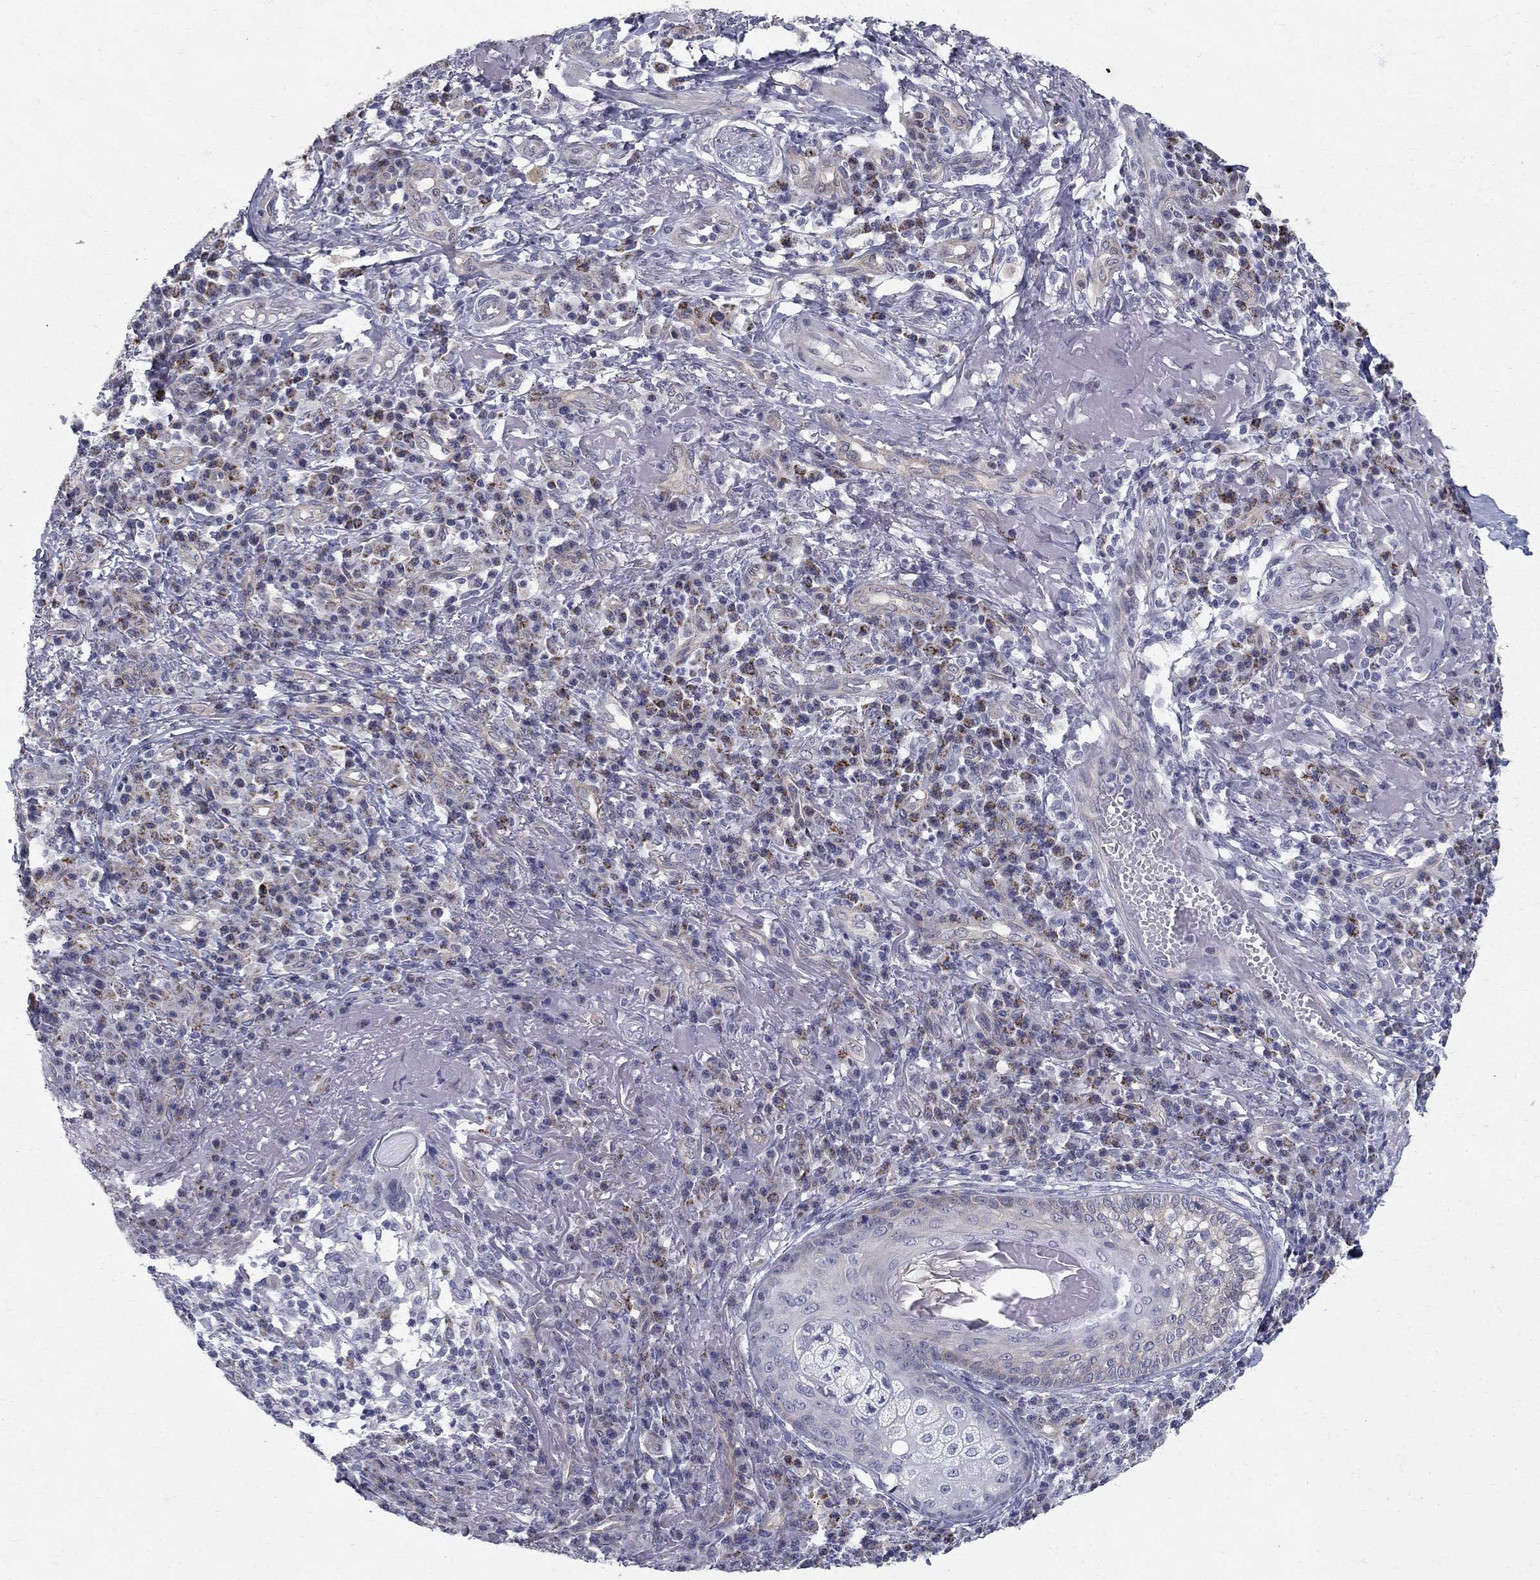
{"staining": {"intensity": "moderate", "quantity": "<25%", "location": "cytoplasmic/membranous"}, "tissue": "skin cancer", "cell_type": "Tumor cells", "image_type": "cancer", "snomed": [{"axis": "morphology", "description": "Squamous cell carcinoma, NOS"}, {"axis": "topography", "description": "Skin"}], "caption": "DAB immunohistochemical staining of skin cancer (squamous cell carcinoma) exhibits moderate cytoplasmic/membranous protein positivity in about <25% of tumor cells.", "gene": "CLIC6", "patient": {"sex": "male", "age": 92}}